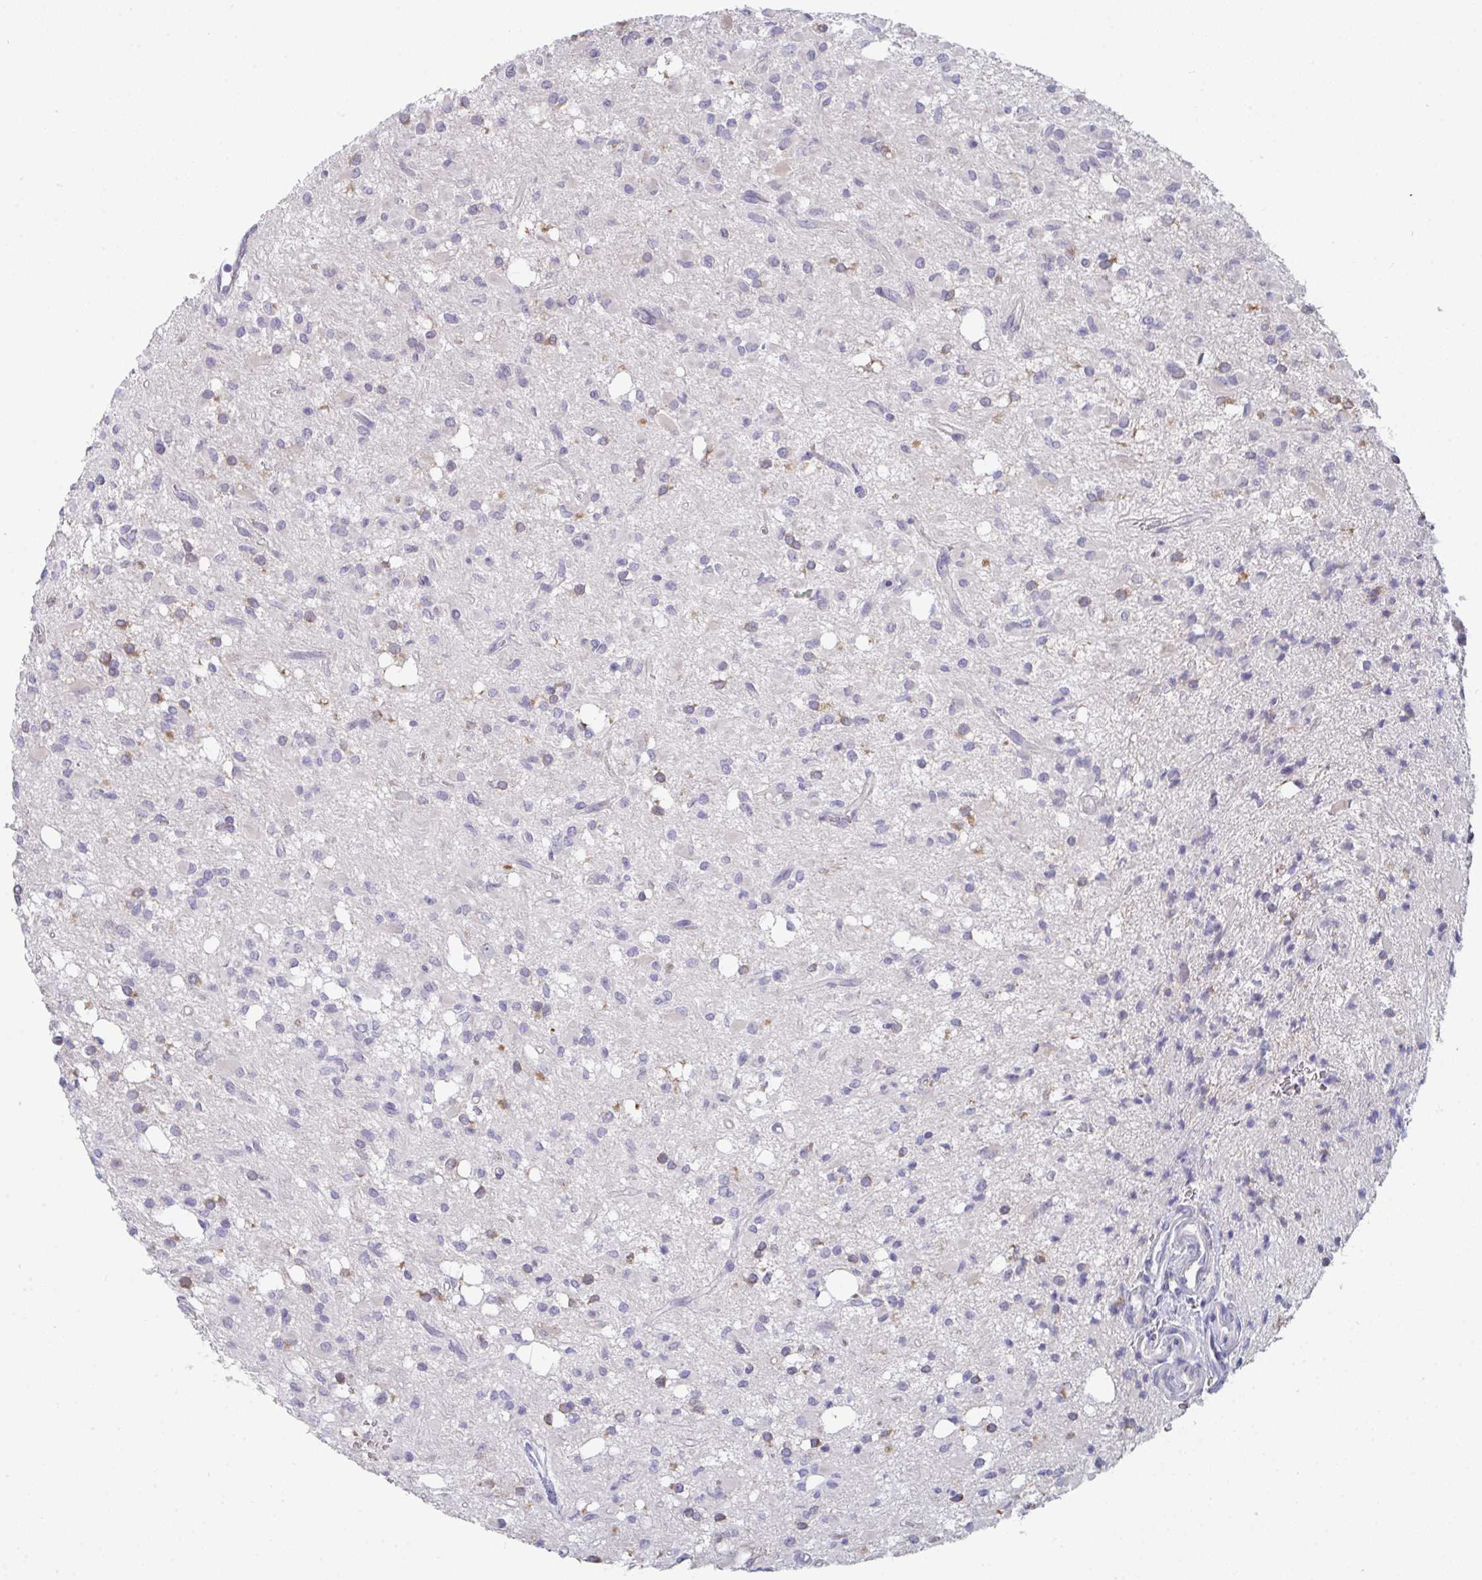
{"staining": {"intensity": "moderate", "quantity": "<25%", "location": "cytoplasmic/membranous"}, "tissue": "glioma", "cell_type": "Tumor cells", "image_type": "cancer", "snomed": [{"axis": "morphology", "description": "Glioma, malignant, Low grade"}, {"axis": "topography", "description": "Brain"}], "caption": "Glioma stained with IHC reveals moderate cytoplasmic/membranous expression in about <25% of tumor cells.", "gene": "PTPRD", "patient": {"sex": "female", "age": 33}}